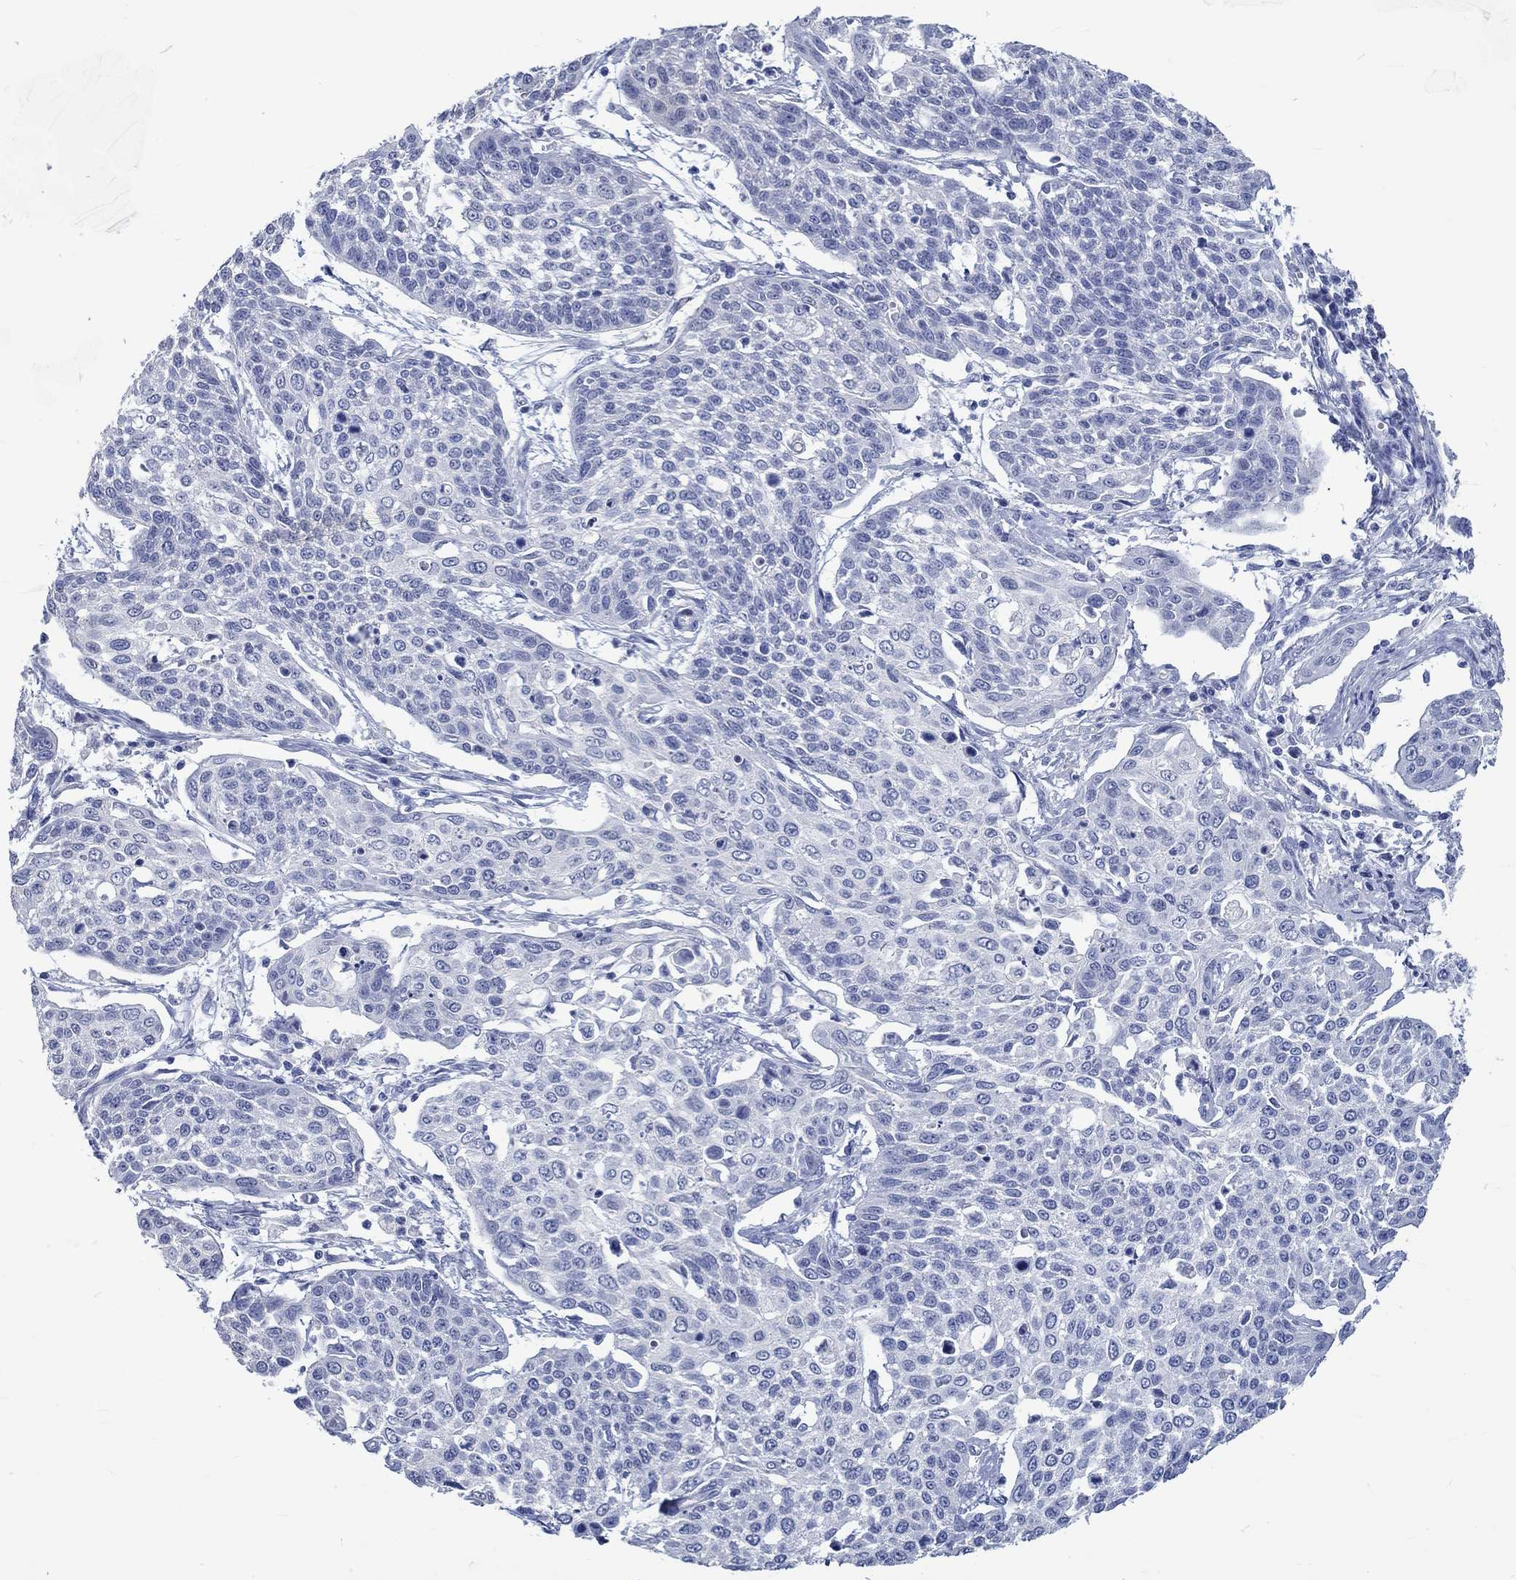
{"staining": {"intensity": "negative", "quantity": "none", "location": "none"}, "tissue": "cervical cancer", "cell_type": "Tumor cells", "image_type": "cancer", "snomed": [{"axis": "morphology", "description": "Squamous cell carcinoma, NOS"}, {"axis": "topography", "description": "Cervix"}], "caption": "This is an immunohistochemistry photomicrograph of cervical squamous cell carcinoma. There is no expression in tumor cells.", "gene": "C4orf47", "patient": {"sex": "female", "age": 34}}